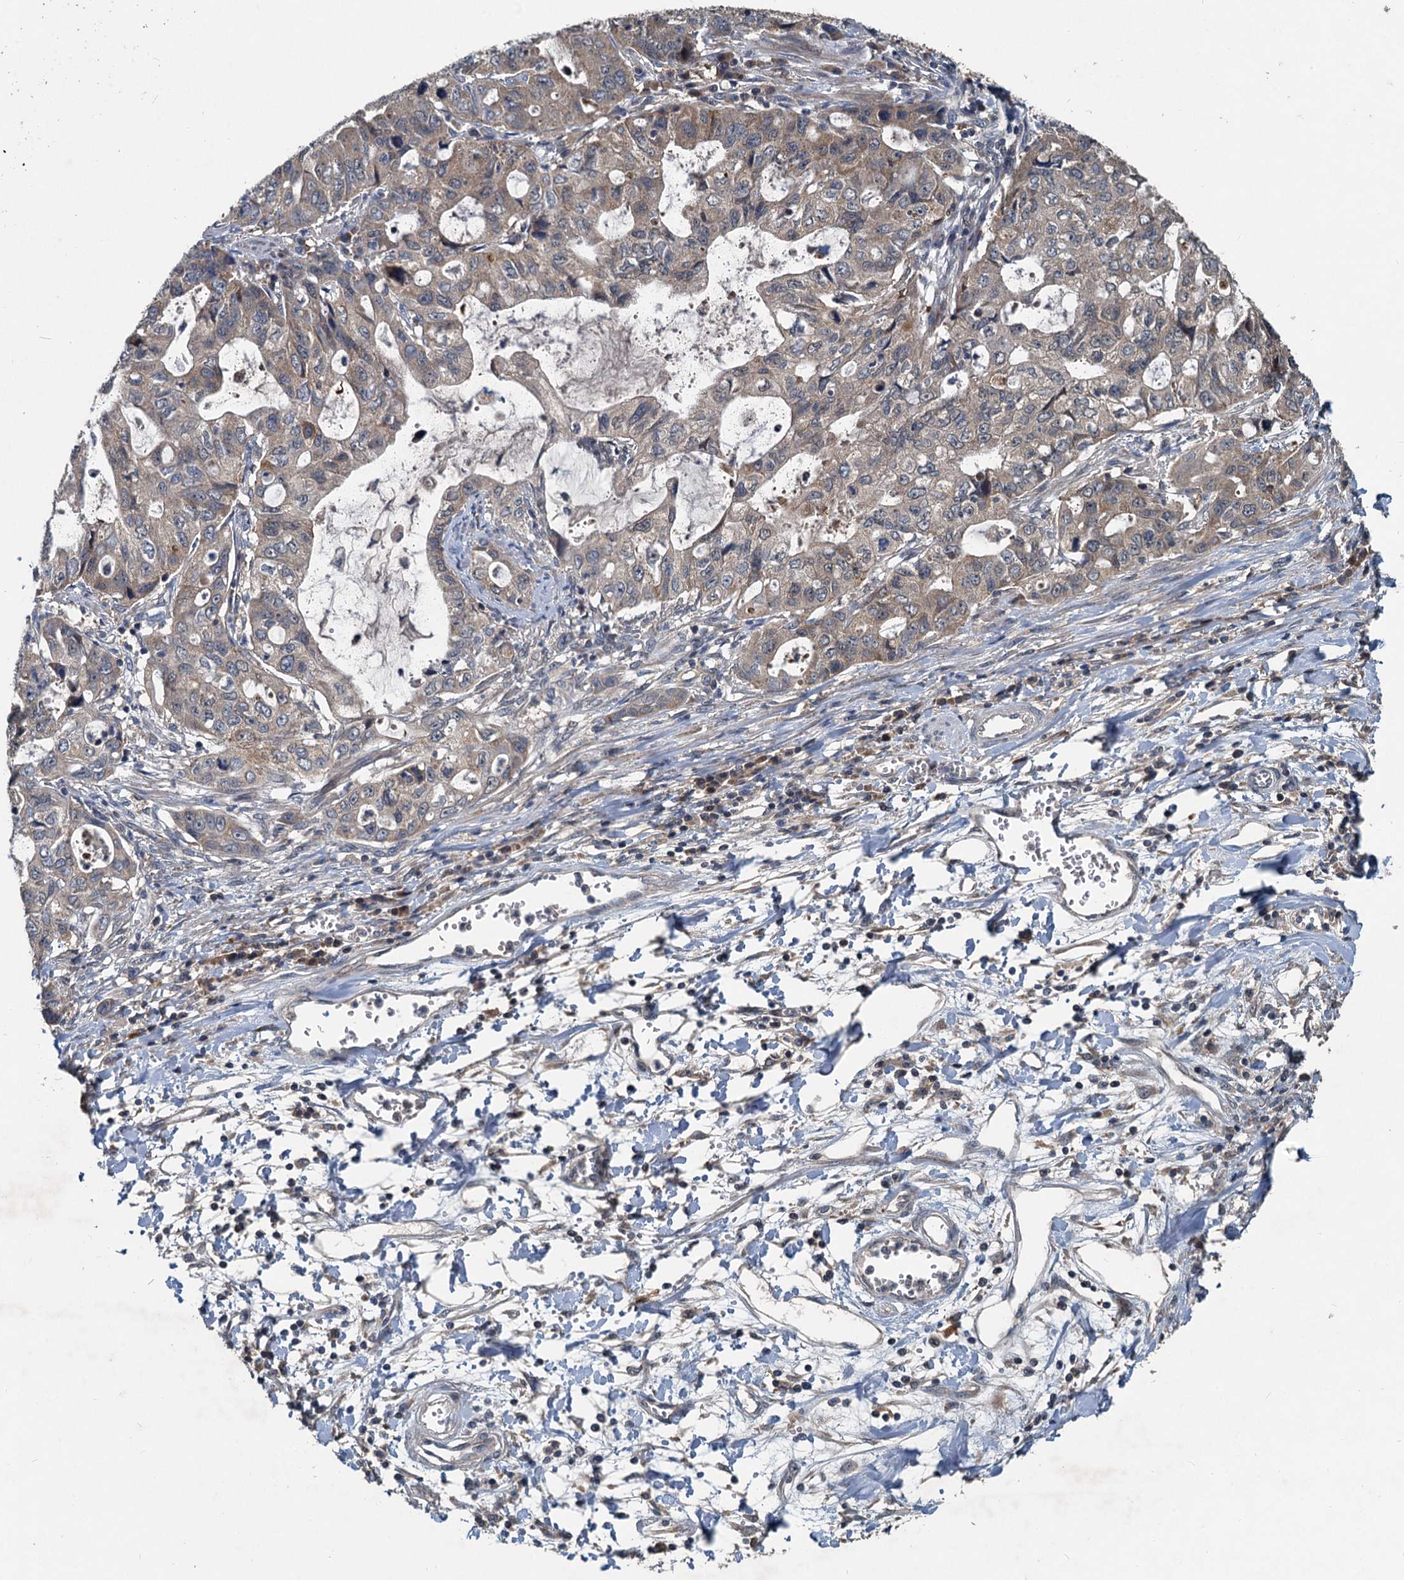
{"staining": {"intensity": "moderate", "quantity": "25%-75%", "location": "cytoplasmic/membranous"}, "tissue": "stomach cancer", "cell_type": "Tumor cells", "image_type": "cancer", "snomed": [{"axis": "morphology", "description": "Adenocarcinoma, NOS"}, {"axis": "topography", "description": "Stomach, upper"}], "caption": "A micrograph of stomach cancer (adenocarcinoma) stained for a protein demonstrates moderate cytoplasmic/membranous brown staining in tumor cells.", "gene": "OTUB1", "patient": {"sex": "female", "age": 52}}